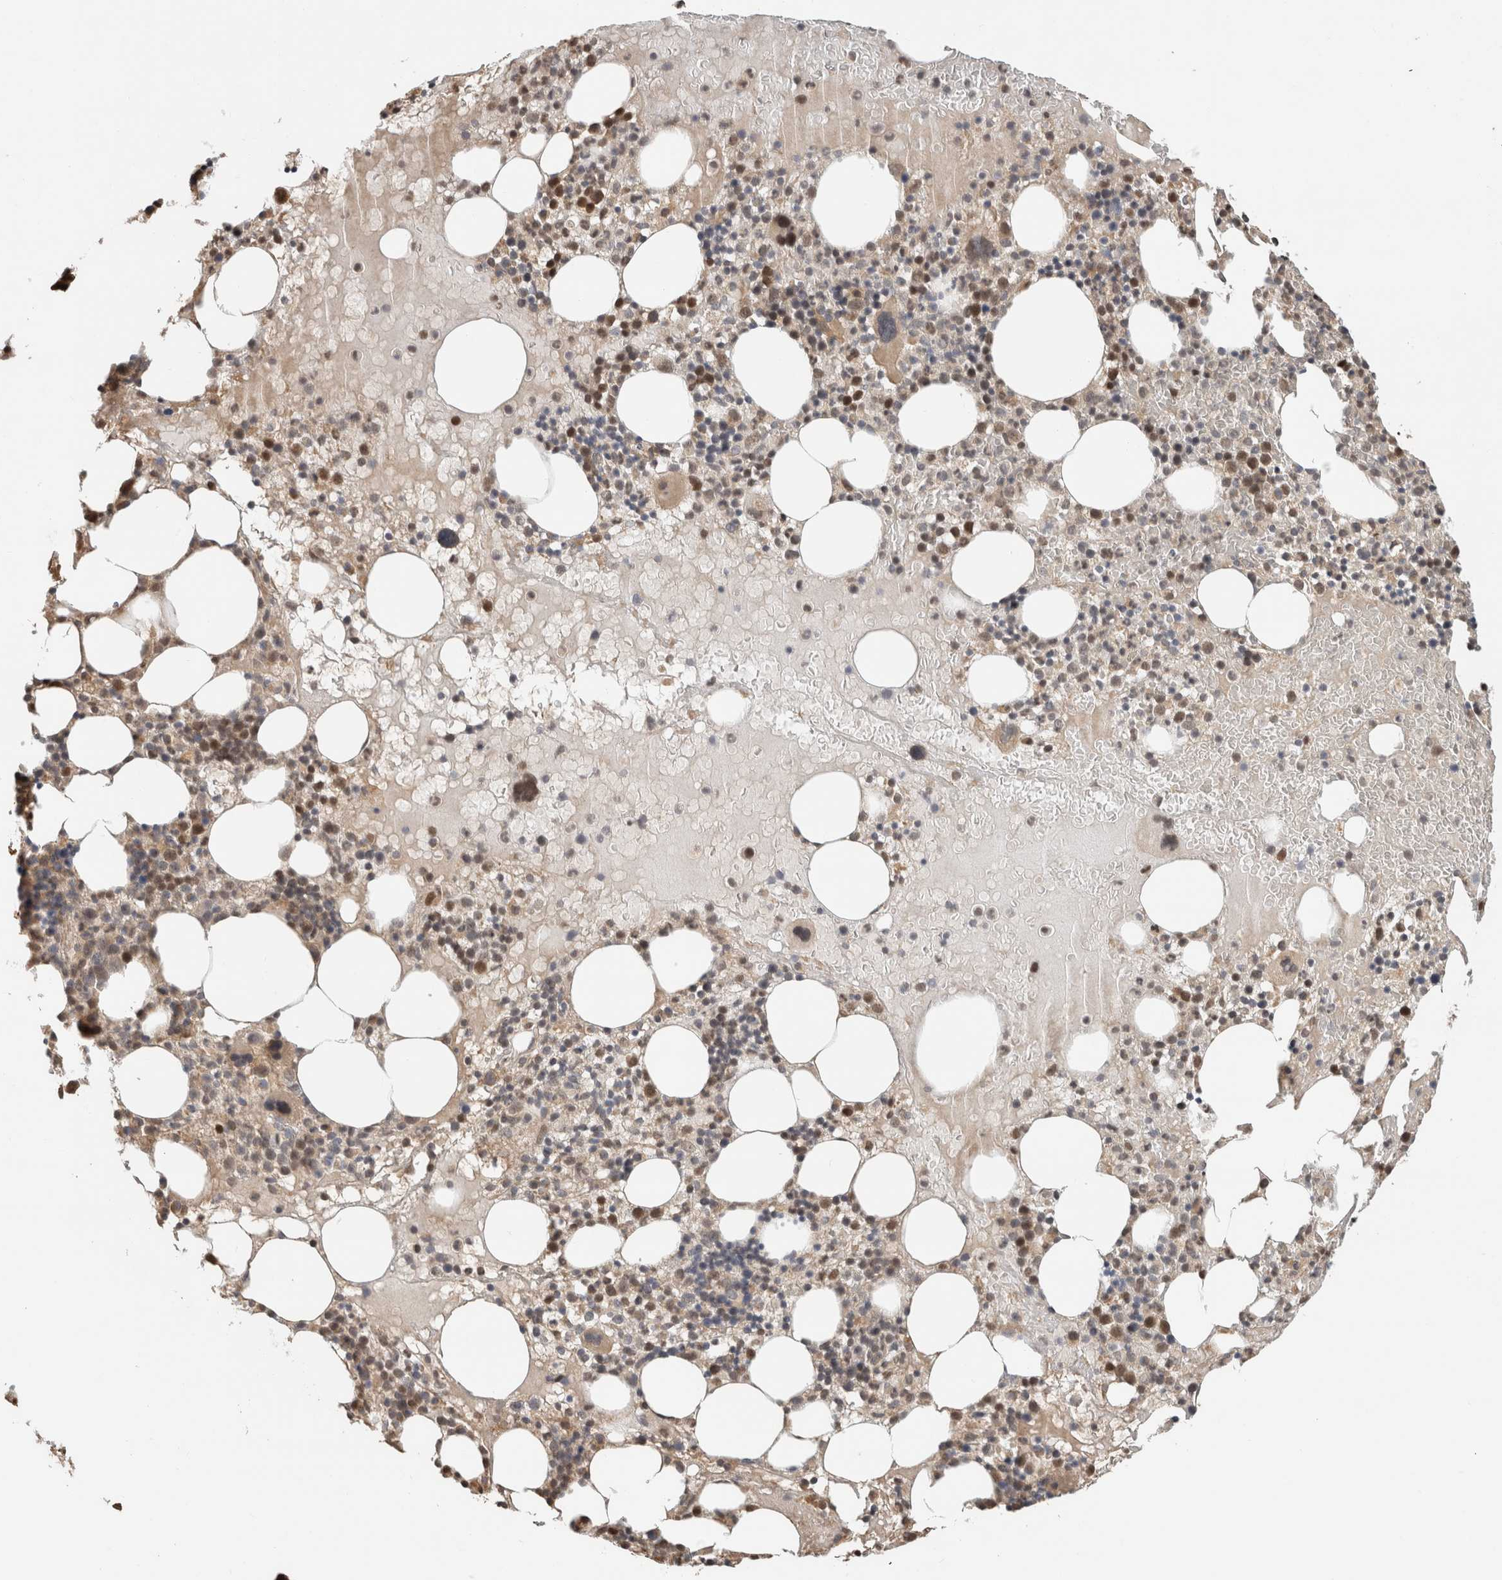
{"staining": {"intensity": "moderate", "quantity": "25%-75%", "location": "cytoplasmic/membranous,nuclear"}, "tissue": "bone marrow", "cell_type": "Hematopoietic cells", "image_type": "normal", "snomed": [{"axis": "morphology", "description": "Normal tissue, NOS"}, {"axis": "morphology", "description": "Inflammation, NOS"}, {"axis": "topography", "description": "Bone marrow"}], "caption": "Immunohistochemistry histopathology image of normal human bone marrow stained for a protein (brown), which reveals medium levels of moderate cytoplasmic/membranous,nuclear expression in approximately 25%-75% of hematopoietic cells.", "gene": "GINS4", "patient": {"sex": "female", "age": 77}}